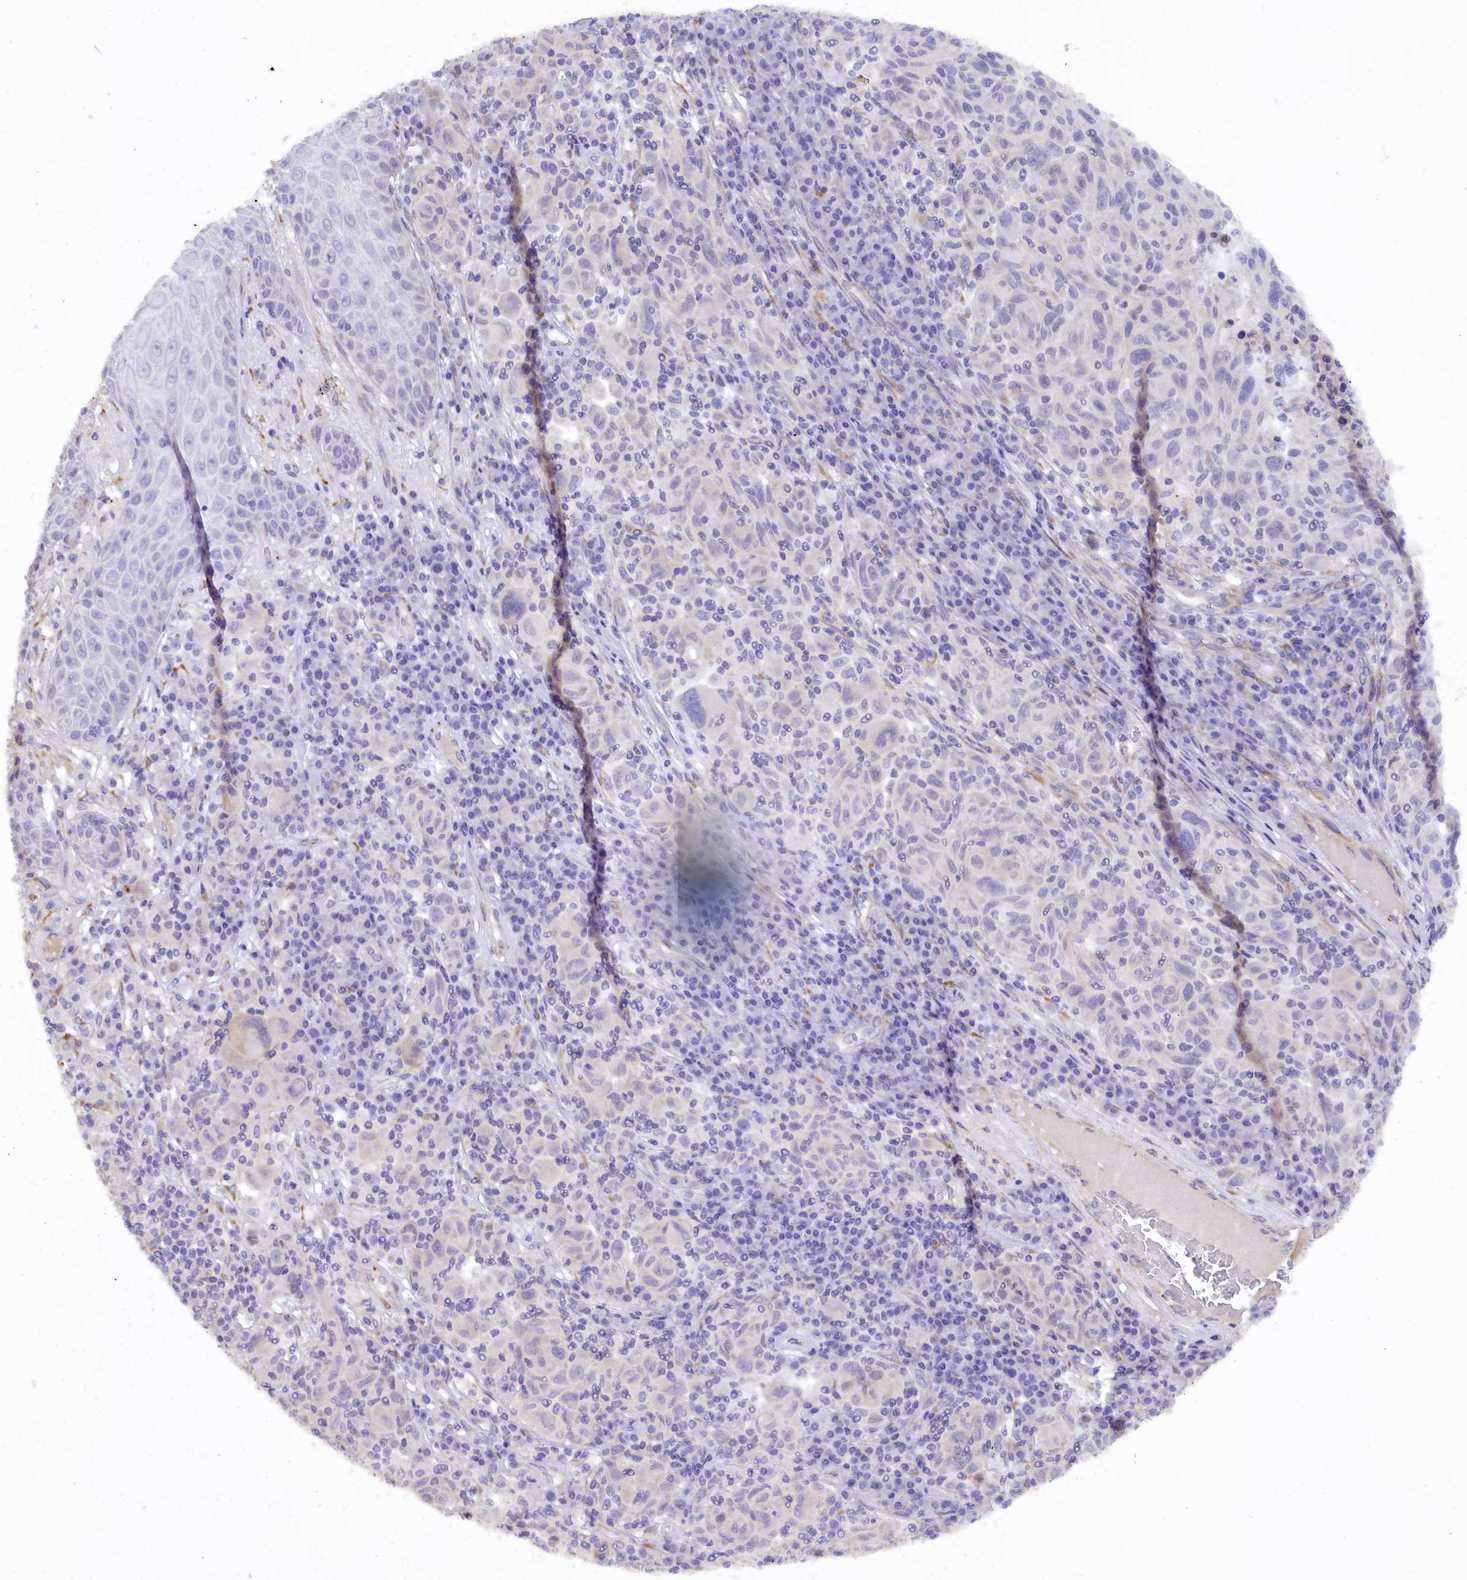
{"staining": {"intensity": "negative", "quantity": "none", "location": "none"}, "tissue": "melanoma", "cell_type": "Tumor cells", "image_type": "cancer", "snomed": [{"axis": "morphology", "description": "Malignant melanoma, NOS"}, {"axis": "topography", "description": "Skin"}], "caption": "A micrograph of human malignant melanoma is negative for staining in tumor cells. (DAB immunohistochemistry (IHC) visualized using brightfield microscopy, high magnification).", "gene": "POGLUT3", "patient": {"sex": "male", "age": 53}}